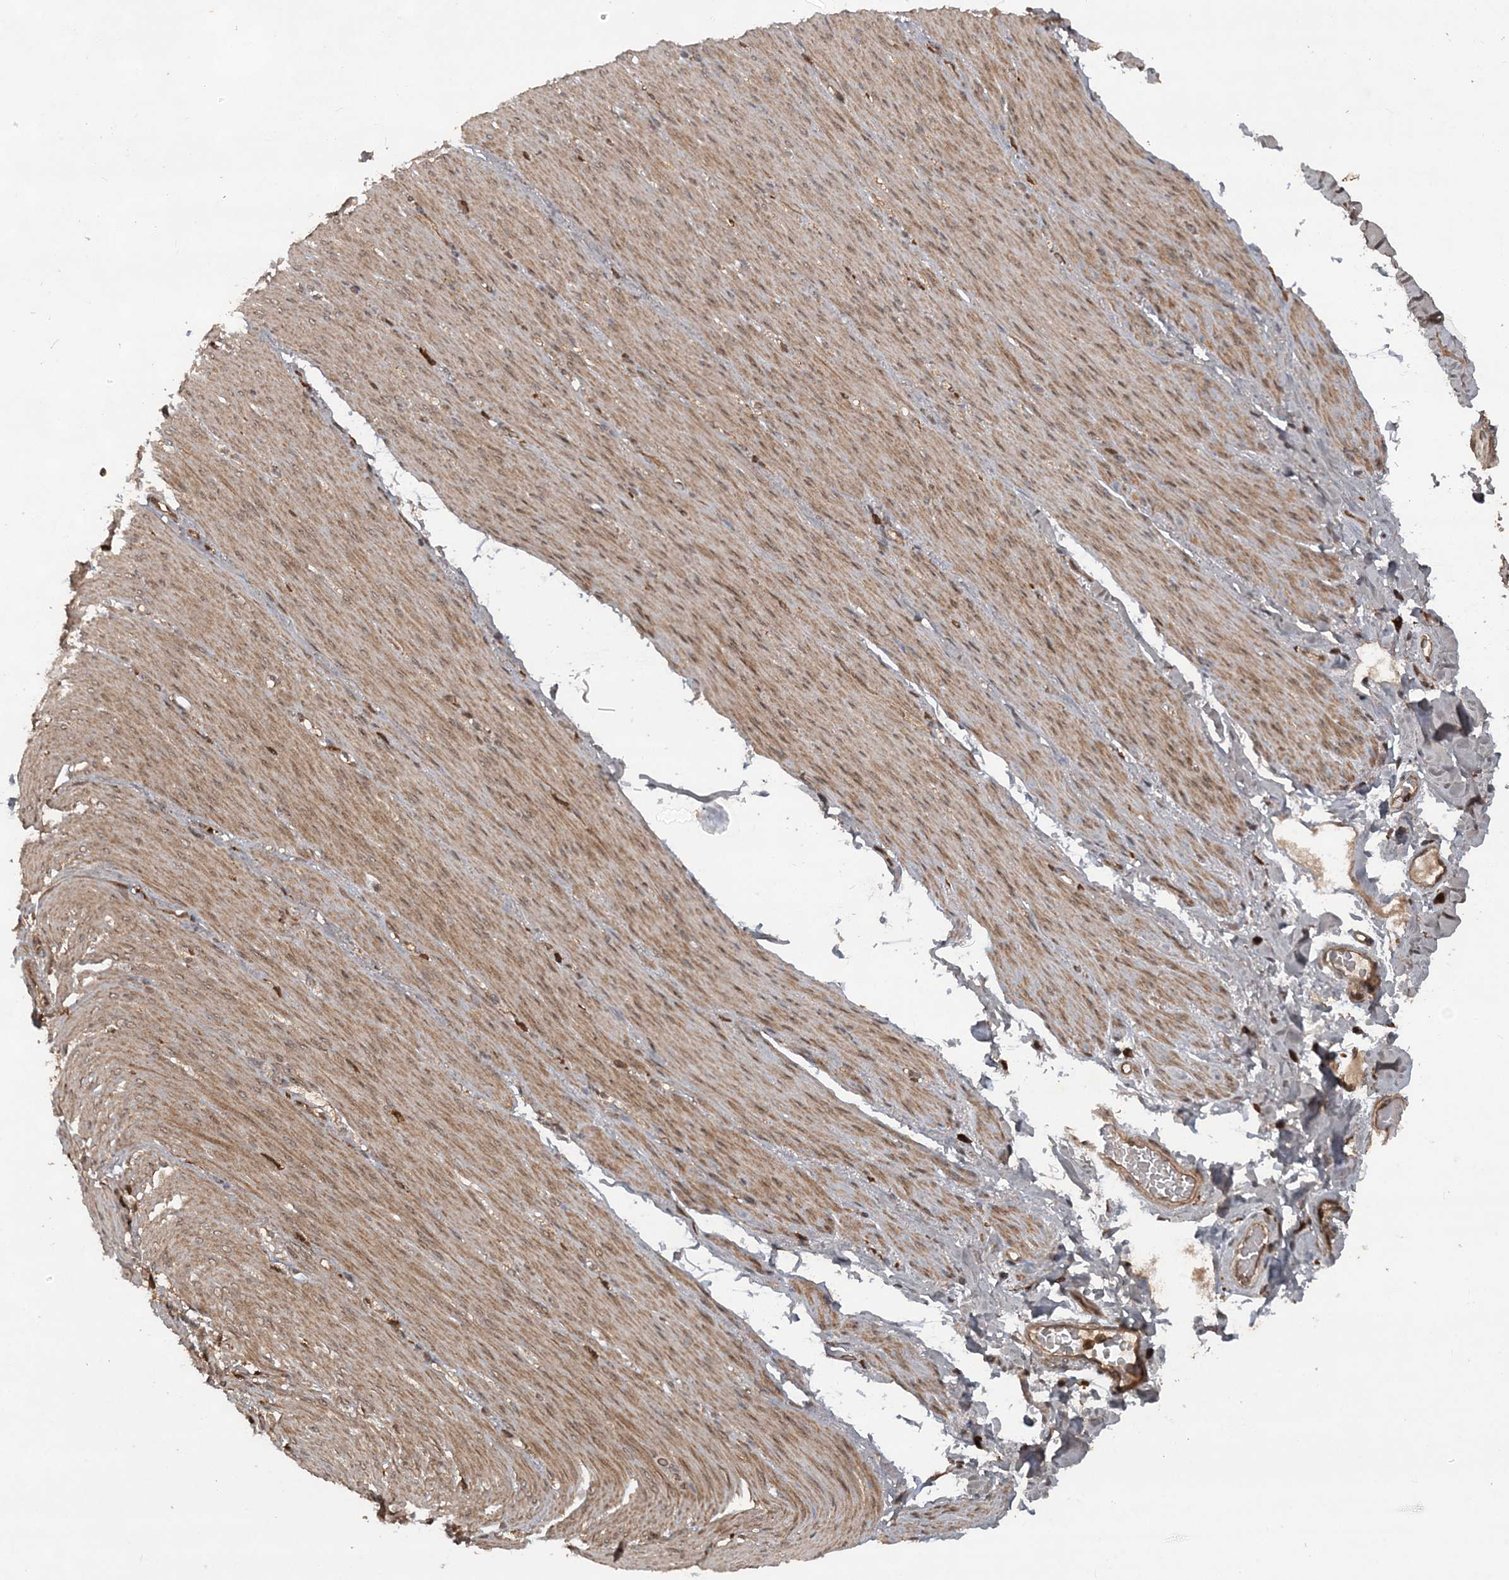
{"staining": {"intensity": "negative", "quantity": "none", "location": "none"}, "tissue": "adipose tissue", "cell_type": "Adipocytes", "image_type": "normal", "snomed": [{"axis": "morphology", "description": "Normal tissue, NOS"}, {"axis": "topography", "description": "Colon"}, {"axis": "topography", "description": "Peripheral nerve tissue"}], "caption": "Human adipose tissue stained for a protein using IHC exhibits no positivity in adipocytes.", "gene": "LACC1", "patient": {"sex": "female", "age": 61}}